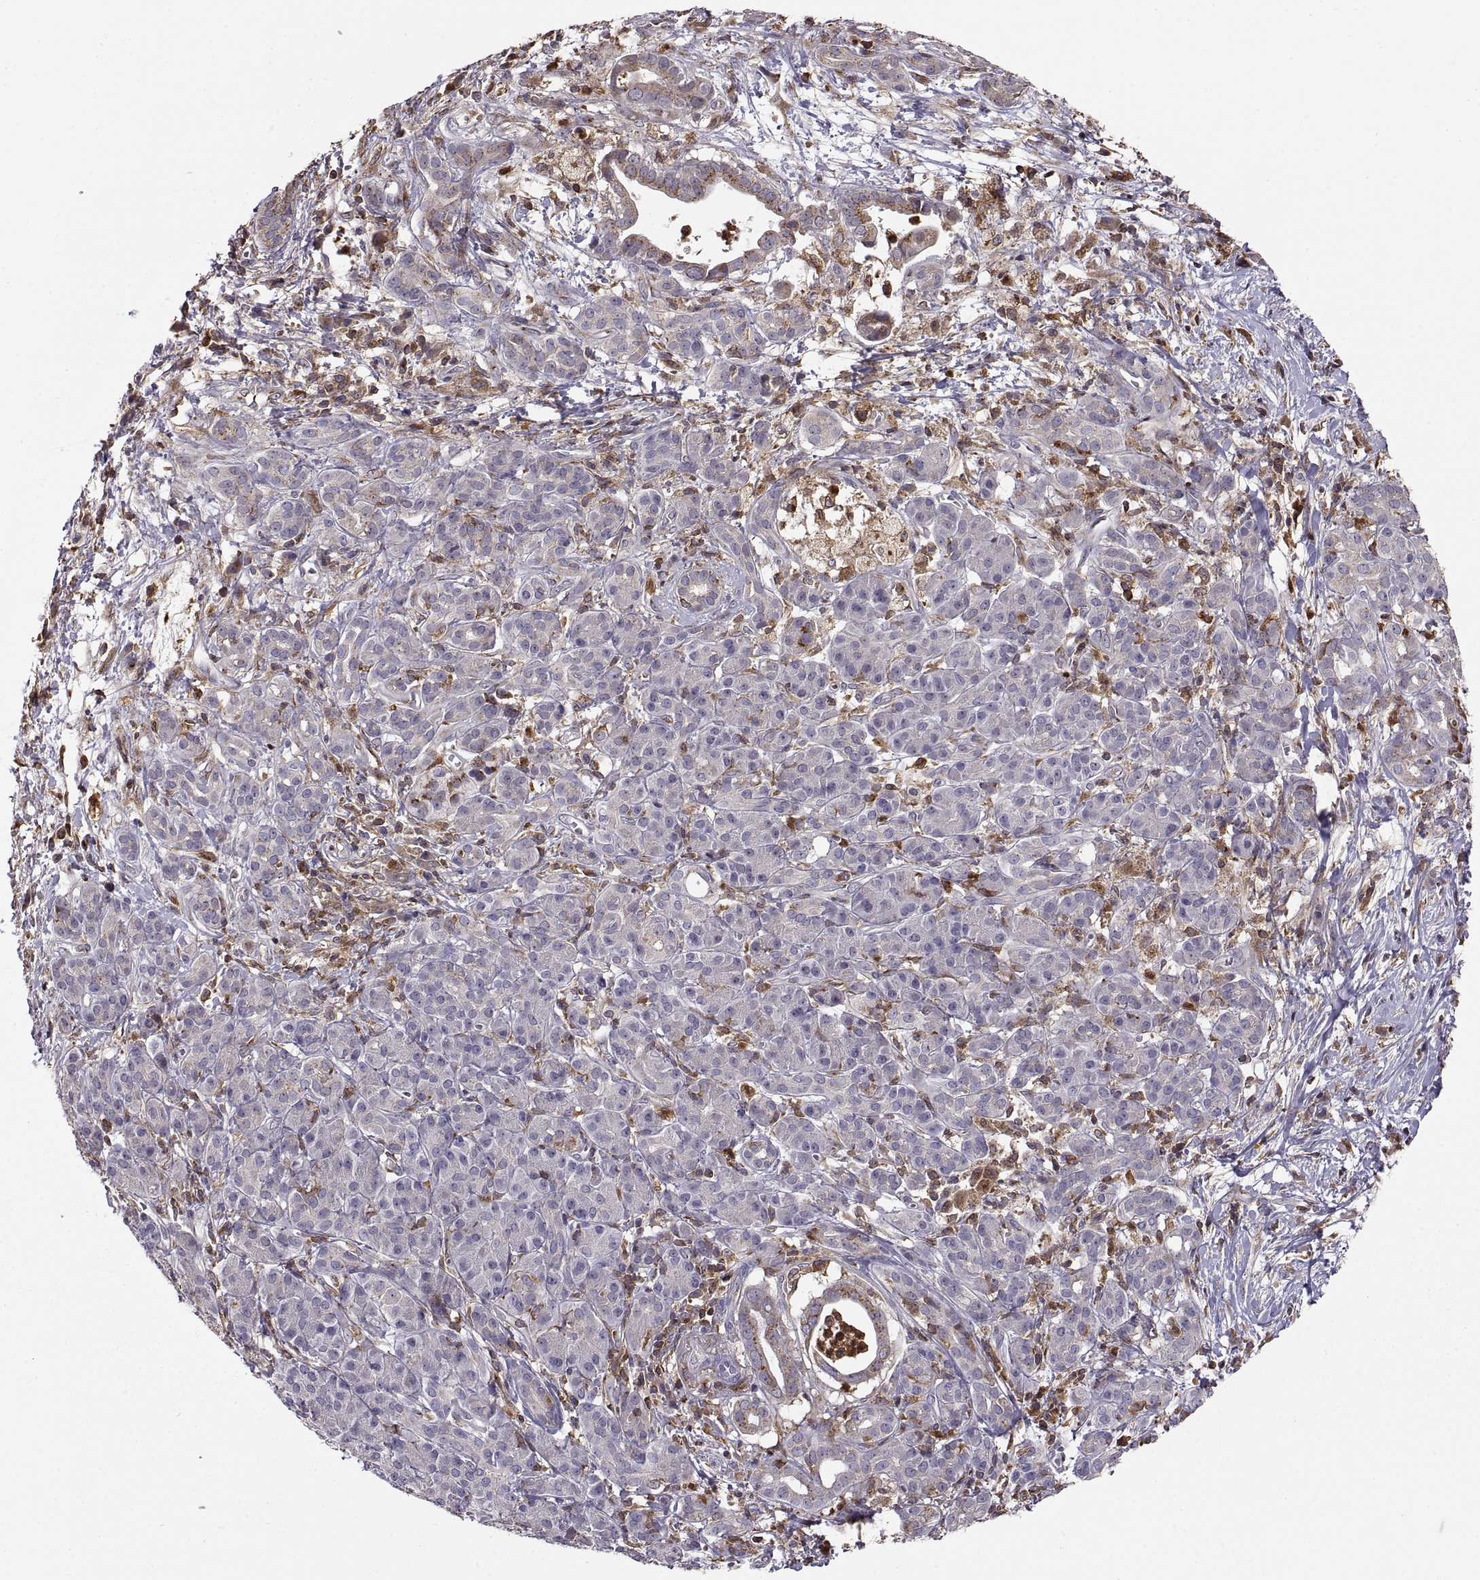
{"staining": {"intensity": "strong", "quantity": ">75%", "location": "cytoplasmic/membranous"}, "tissue": "pancreatic cancer", "cell_type": "Tumor cells", "image_type": "cancer", "snomed": [{"axis": "morphology", "description": "Adenocarcinoma, NOS"}, {"axis": "topography", "description": "Pancreas"}], "caption": "Human pancreatic adenocarcinoma stained with a brown dye reveals strong cytoplasmic/membranous positive staining in about >75% of tumor cells.", "gene": "ACAP1", "patient": {"sex": "male", "age": 61}}